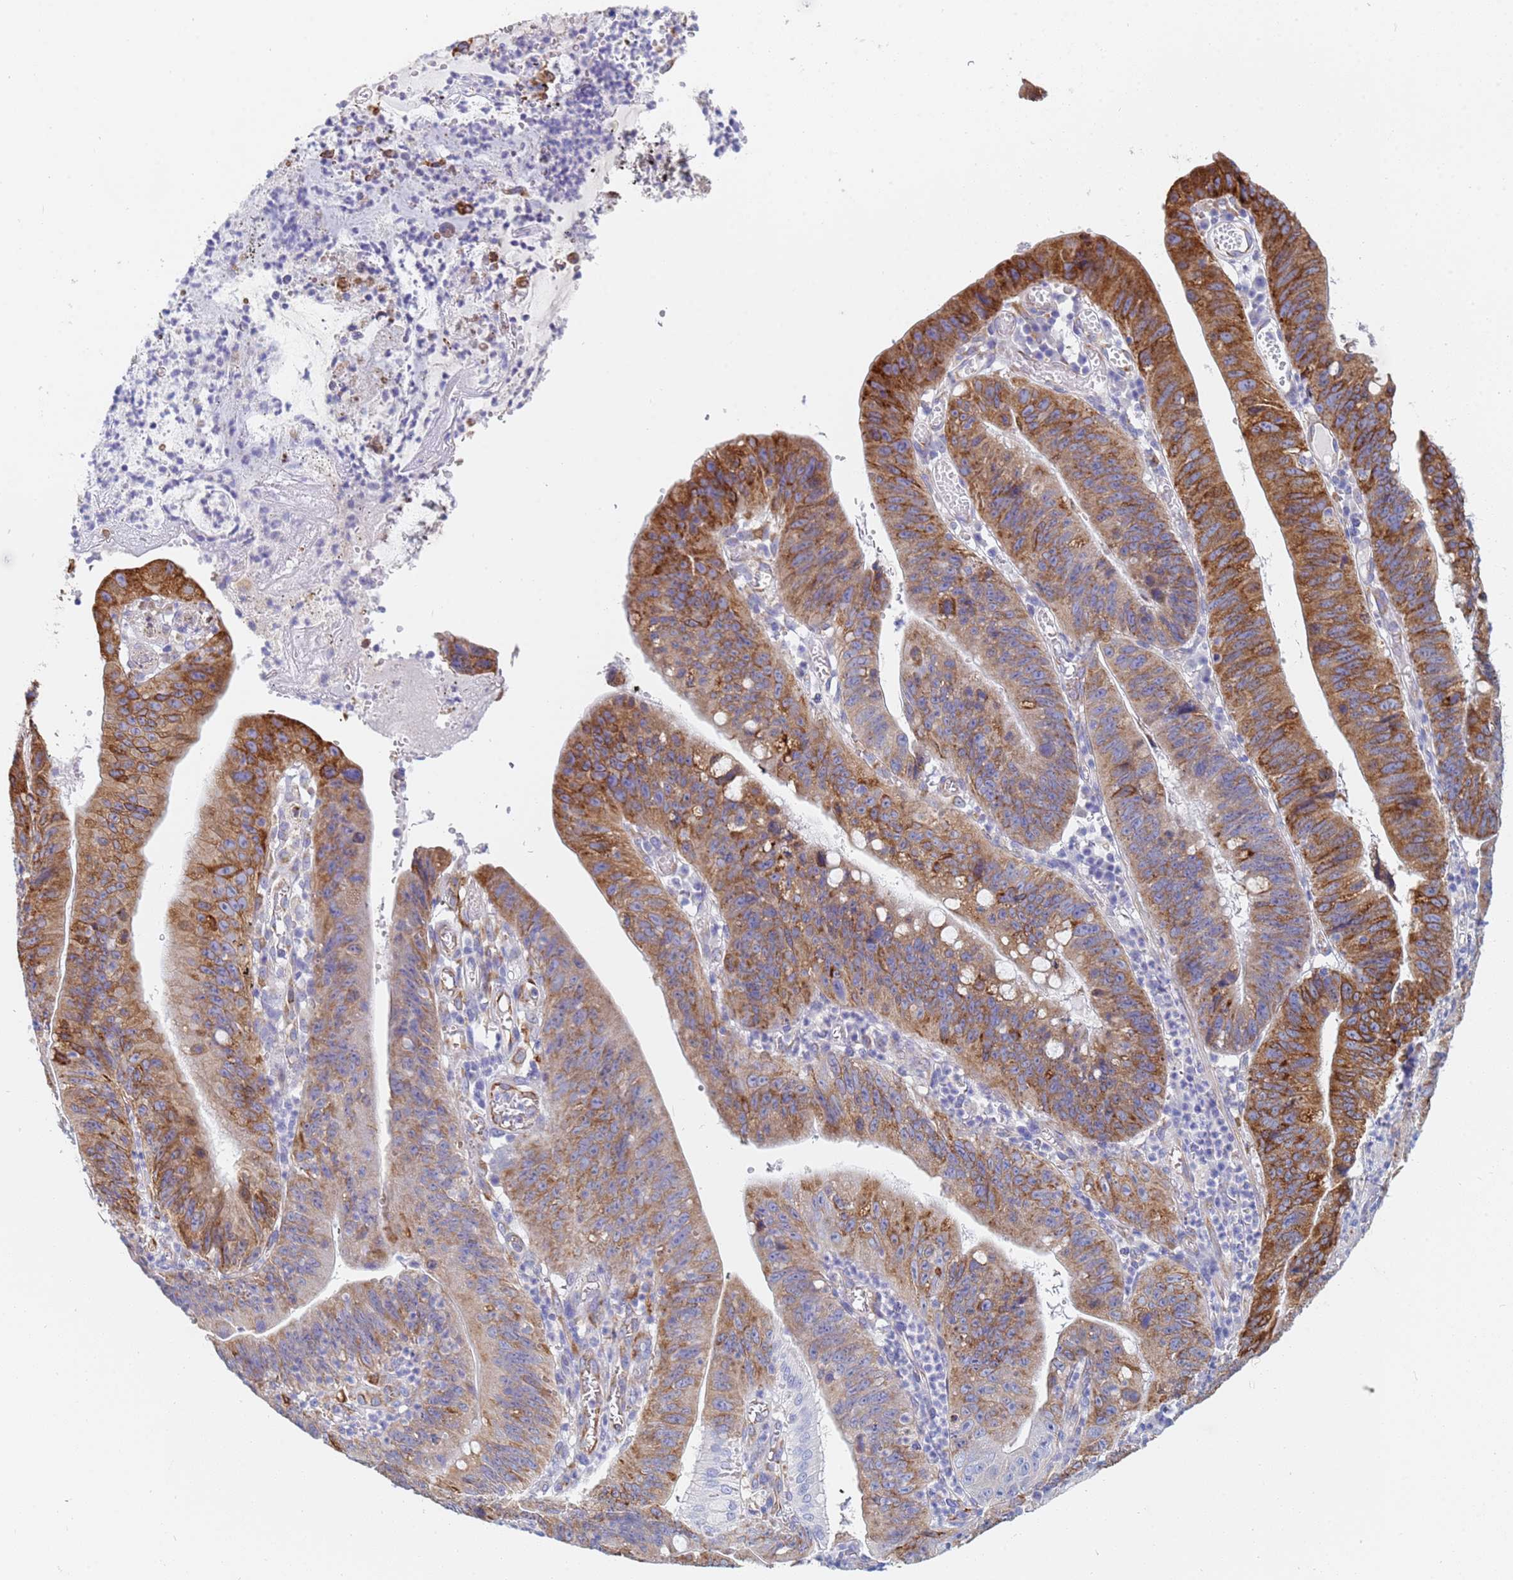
{"staining": {"intensity": "strong", "quantity": "25%-75%", "location": "cytoplasmic/membranous"}, "tissue": "stomach cancer", "cell_type": "Tumor cells", "image_type": "cancer", "snomed": [{"axis": "morphology", "description": "Adenocarcinoma, NOS"}, {"axis": "topography", "description": "Stomach"}], "caption": "This image demonstrates stomach cancer stained with immunohistochemistry (IHC) to label a protein in brown. The cytoplasmic/membranous of tumor cells show strong positivity for the protein. Nuclei are counter-stained blue.", "gene": "GDAP2", "patient": {"sex": "male", "age": 59}}